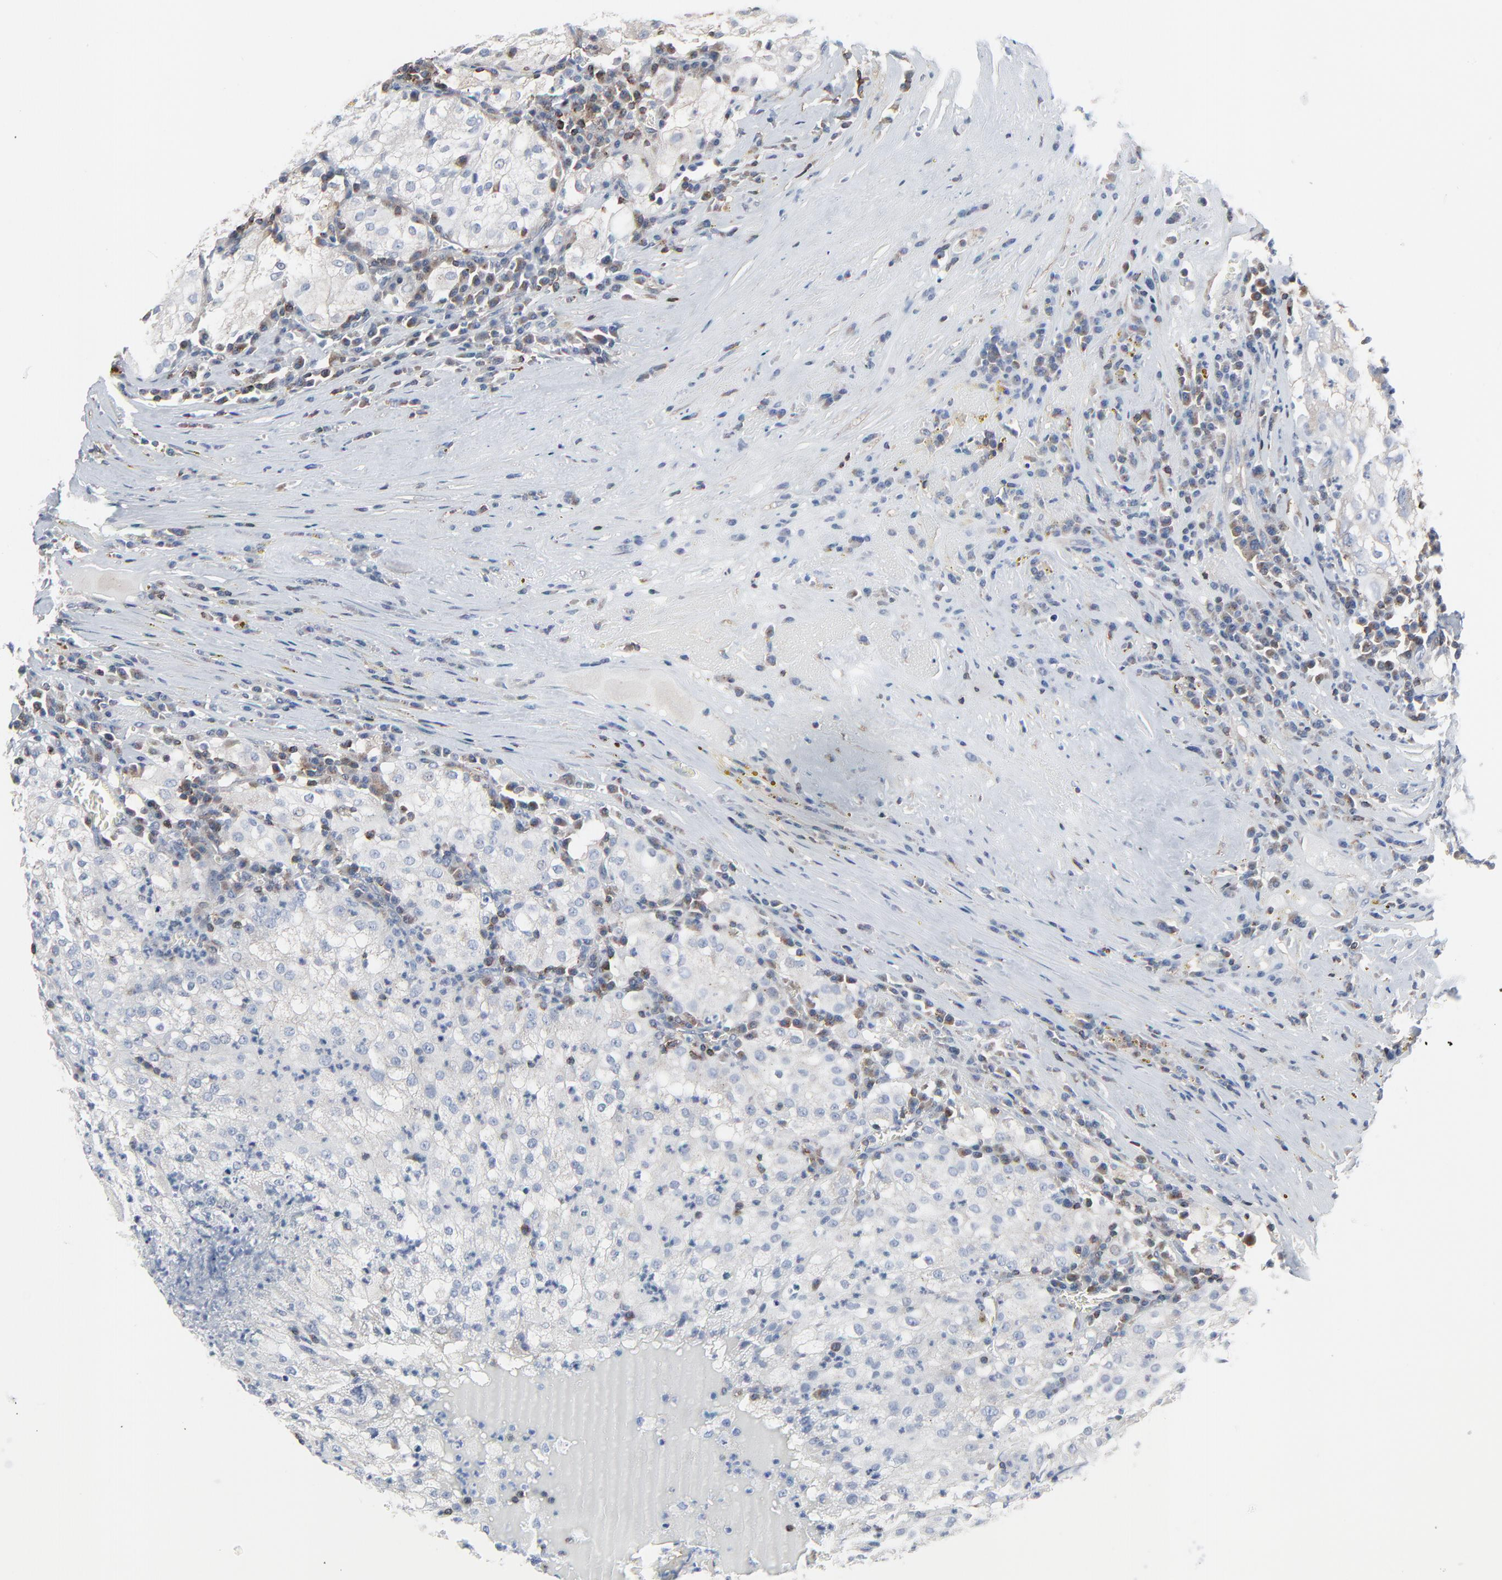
{"staining": {"intensity": "negative", "quantity": "none", "location": "none"}, "tissue": "renal cancer", "cell_type": "Tumor cells", "image_type": "cancer", "snomed": [{"axis": "morphology", "description": "Adenocarcinoma, NOS"}, {"axis": "topography", "description": "Kidney"}], "caption": "Protein analysis of renal cancer demonstrates no significant positivity in tumor cells. (IHC, brightfield microscopy, high magnification).", "gene": "OPTN", "patient": {"sex": "male", "age": 59}}